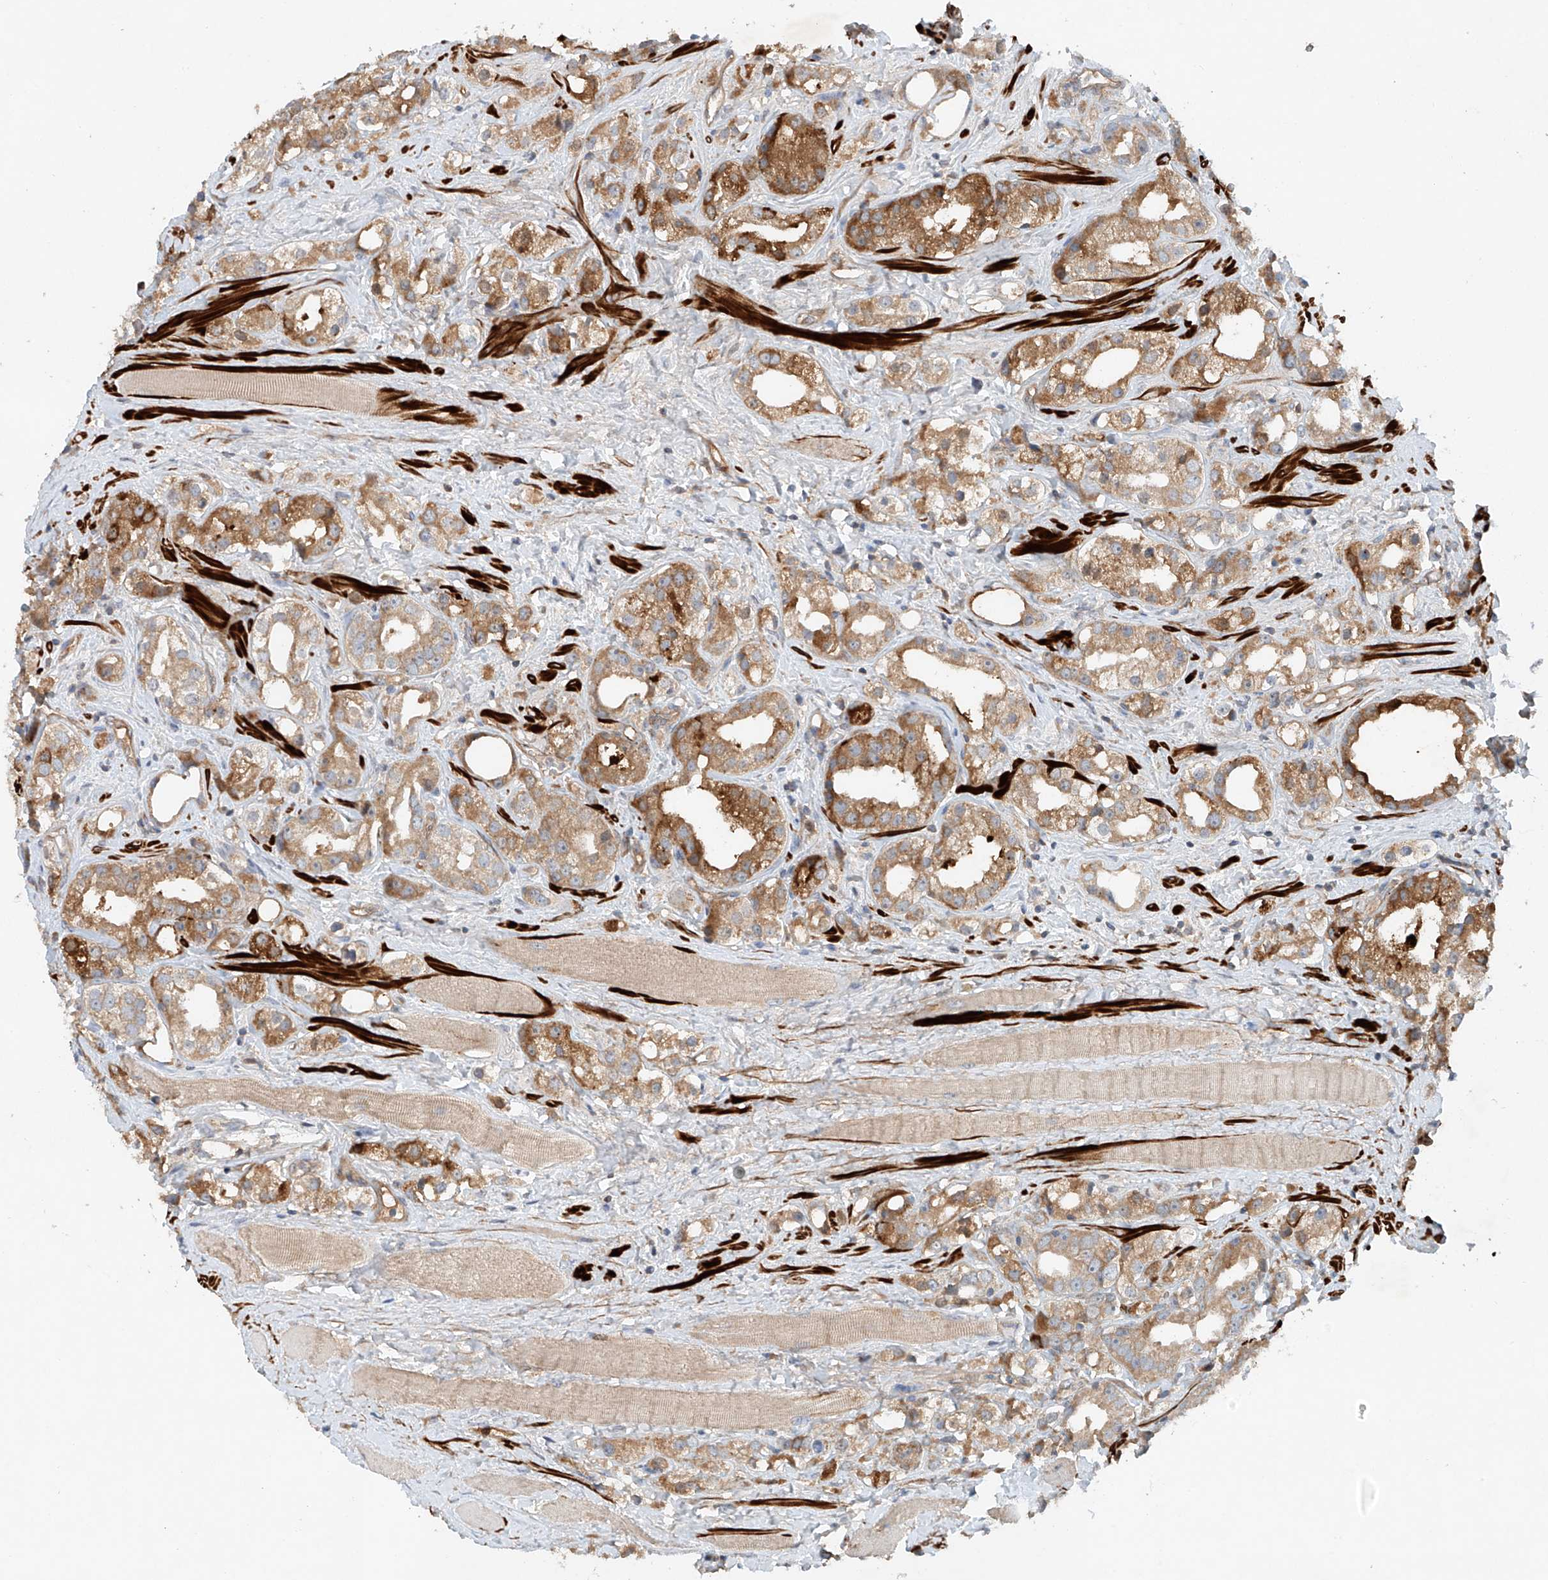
{"staining": {"intensity": "moderate", "quantity": ">75%", "location": "cytoplasmic/membranous"}, "tissue": "prostate cancer", "cell_type": "Tumor cells", "image_type": "cancer", "snomed": [{"axis": "morphology", "description": "Adenocarcinoma, NOS"}, {"axis": "topography", "description": "Prostate"}], "caption": "Immunohistochemistry (IHC) staining of prostate adenocarcinoma, which exhibits medium levels of moderate cytoplasmic/membranous expression in approximately >75% of tumor cells indicating moderate cytoplasmic/membranous protein staining. The staining was performed using DAB (3,3'-diaminobenzidine) (brown) for protein detection and nuclei were counterstained in hematoxylin (blue).", "gene": "LYRM9", "patient": {"sex": "male", "age": 79}}